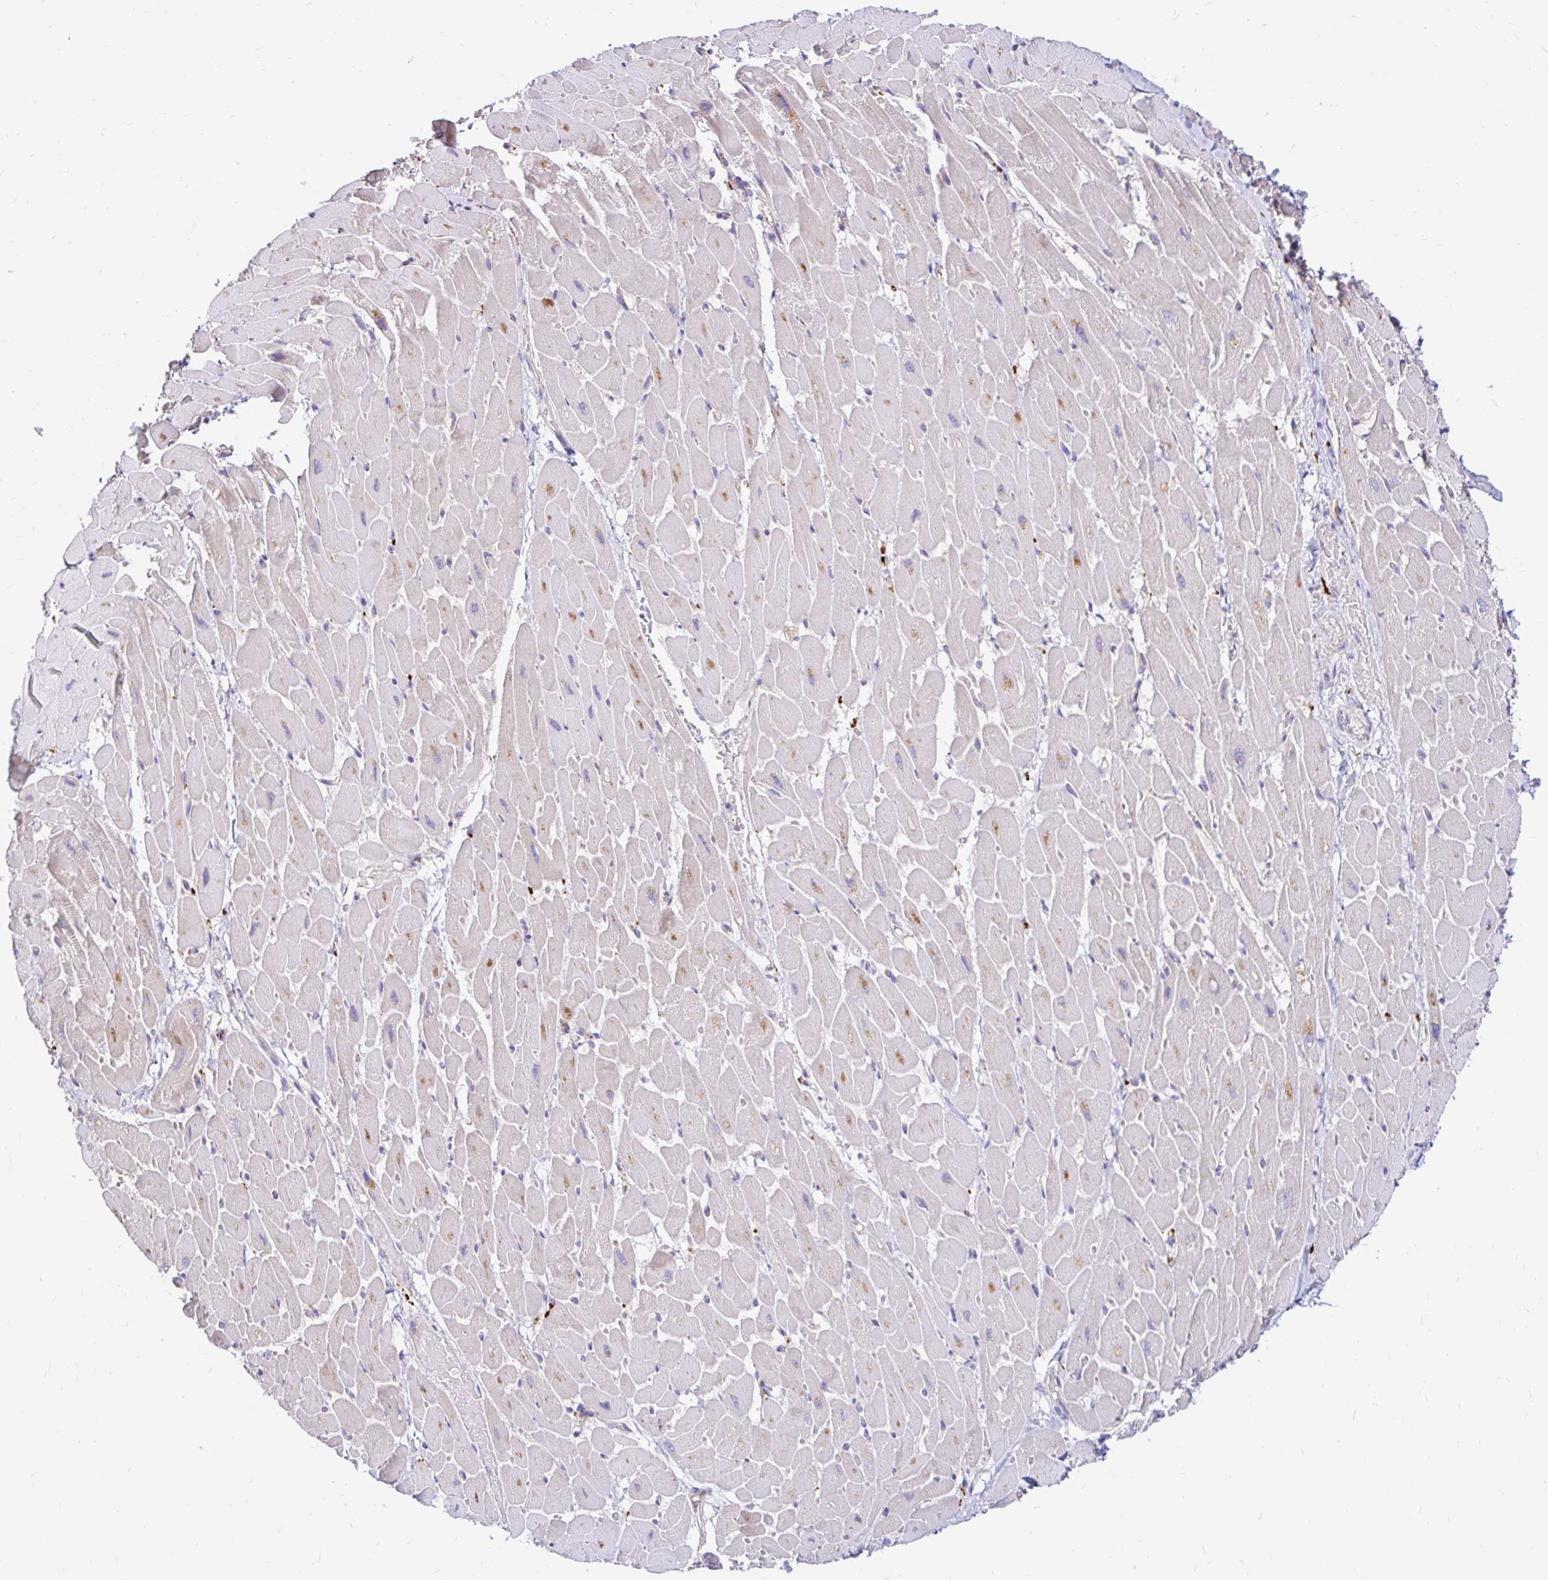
{"staining": {"intensity": "negative", "quantity": "none", "location": "none"}, "tissue": "heart muscle", "cell_type": "Cardiomyocytes", "image_type": "normal", "snomed": [{"axis": "morphology", "description": "Normal tissue, NOS"}, {"axis": "topography", "description": "Heart"}], "caption": "Immunohistochemistry micrograph of normal human heart muscle stained for a protein (brown), which demonstrates no staining in cardiomyocytes.", "gene": "FUCA1", "patient": {"sex": "male", "age": 37}}